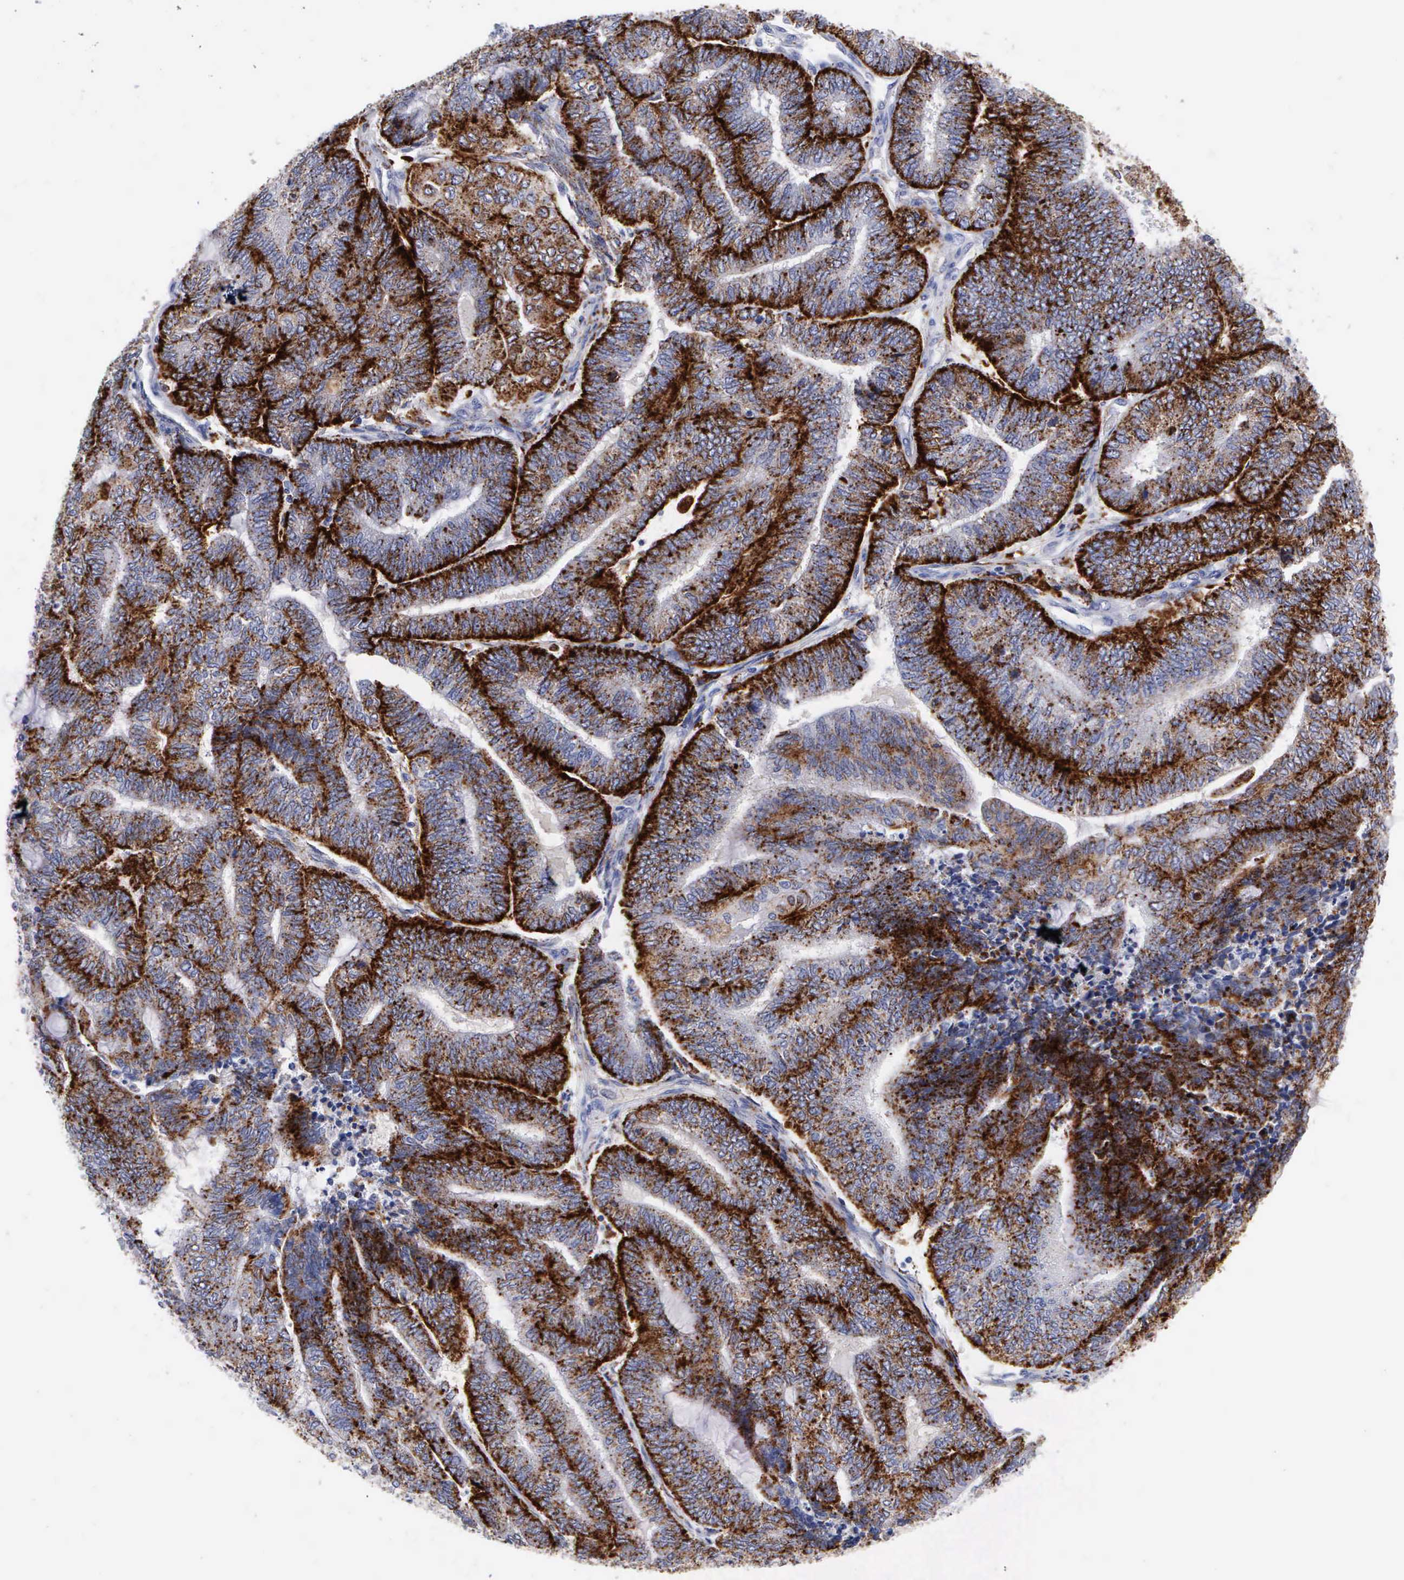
{"staining": {"intensity": "strong", "quantity": ">75%", "location": "cytoplasmic/membranous"}, "tissue": "endometrial cancer", "cell_type": "Tumor cells", "image_type": "cancer", "snomed": [{"axis": "morphology", "description": "Adenocarcinoma, NOS"}, {"axis": "topography", "description": "Uterus"}, {"axis": "topography", "description": "Endometrium"}], "caption": "Immunohistochemical staining of human endometrial cancer (adenocarcinoma) reveals strong cytoplasmic/membranous protein expression in approximately >75% of tumor cells. (DAB (3,3'-diaminobenzidine) IHC, brown staining for protein, blue staining for nuclei).", "gene": "CTSH", "patient": {"sex": "female", "age": 70}}